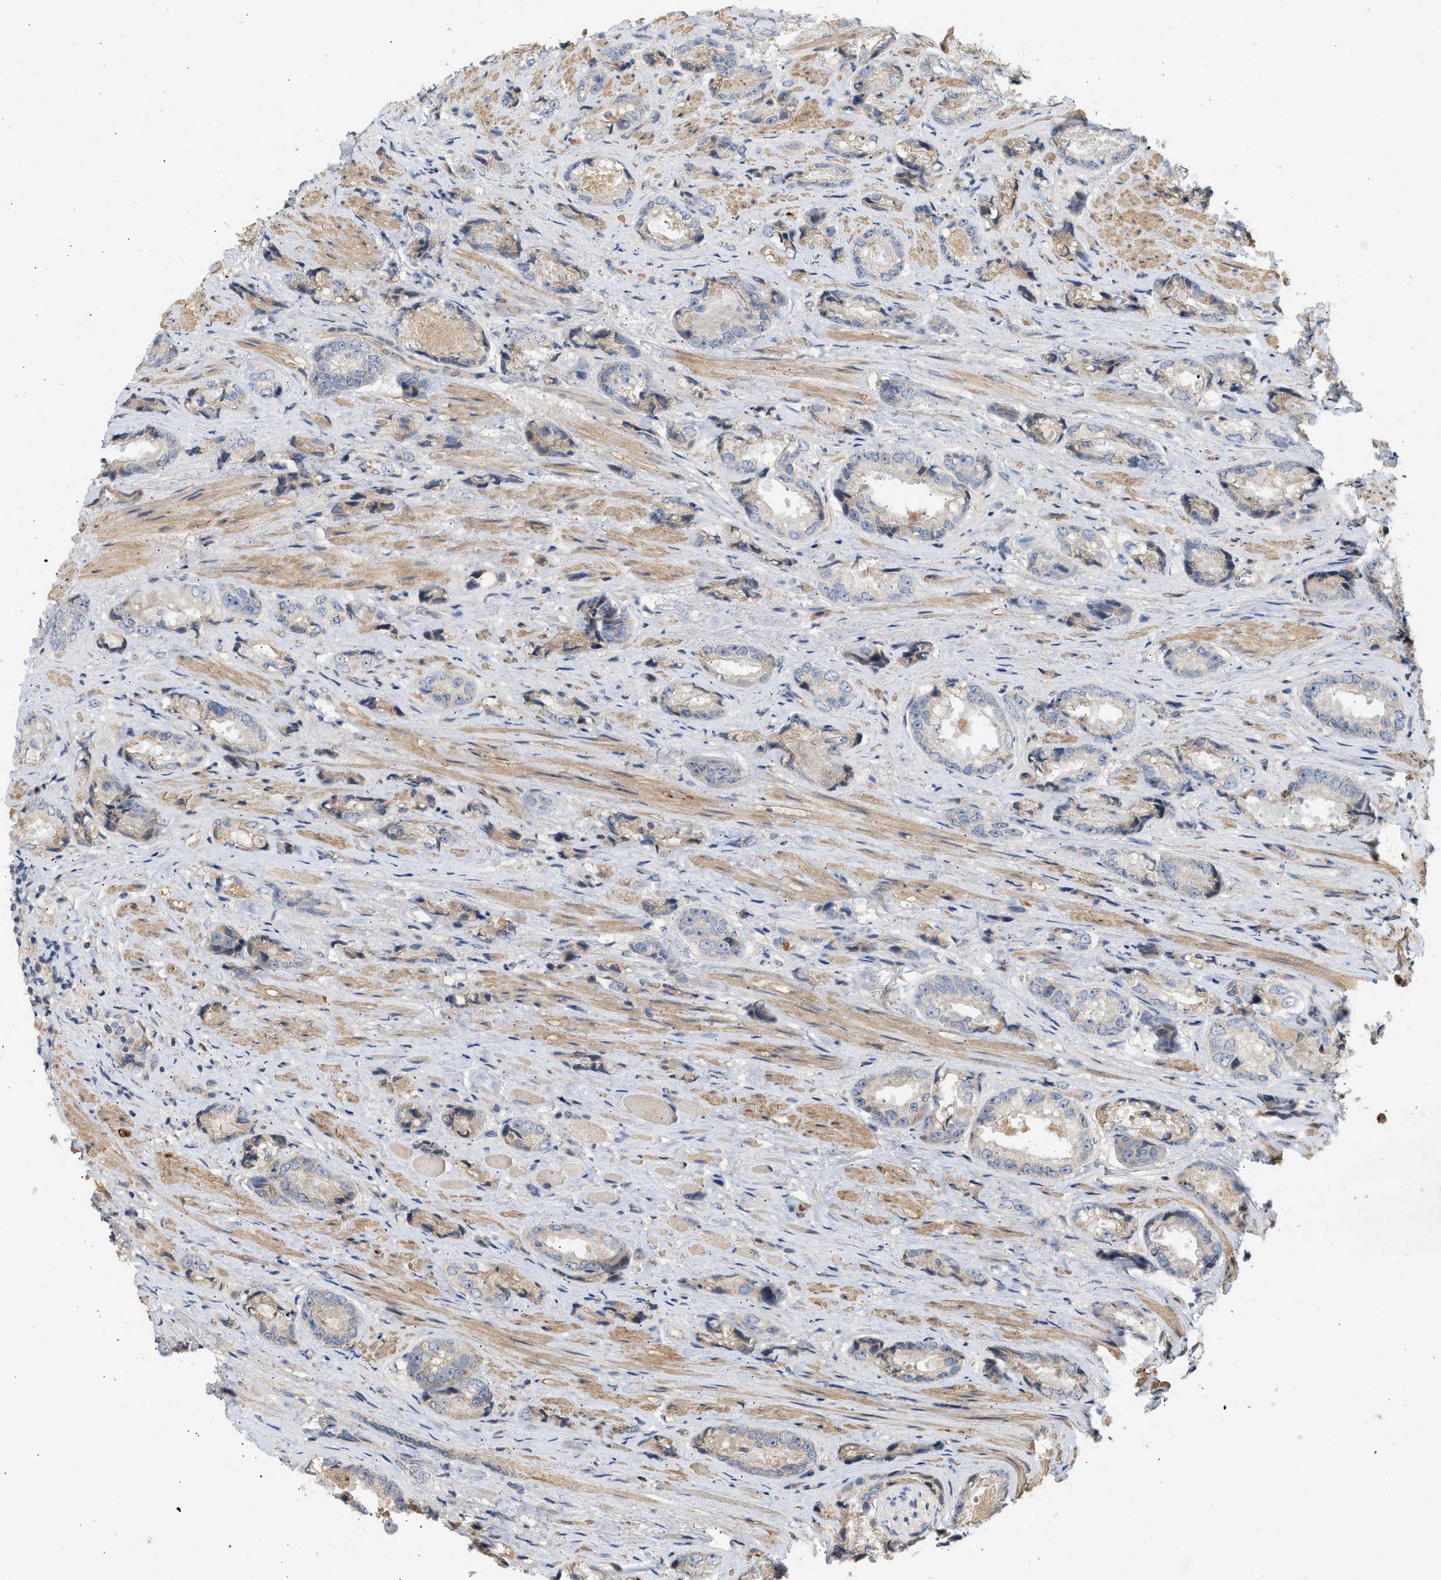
{"staining": {"intensity": "negative", "quantity": "none", "location": "none"}, "tissue": "prostate cancer", "cell_type": "Tumor cells", "image_type": "cancer", "snomed": [{"axis": "morphology", "description": "Adenocarcinoma, High grade"}, {"axis": "topography", "description": "Prostate"}], "caption": "IHC micrograph of prostate cancer (adenocarcinoma (high-grade)) stained for a protein (brown), which reveals no expression in tumor cells. The staining was performed using DAB to visualize the protein expression in brown, while the nuclei were stained in blue with hematoxylin (Magnification: 20x).", "gene": "F8", "patient": {"sex": "male", "age": 61}}